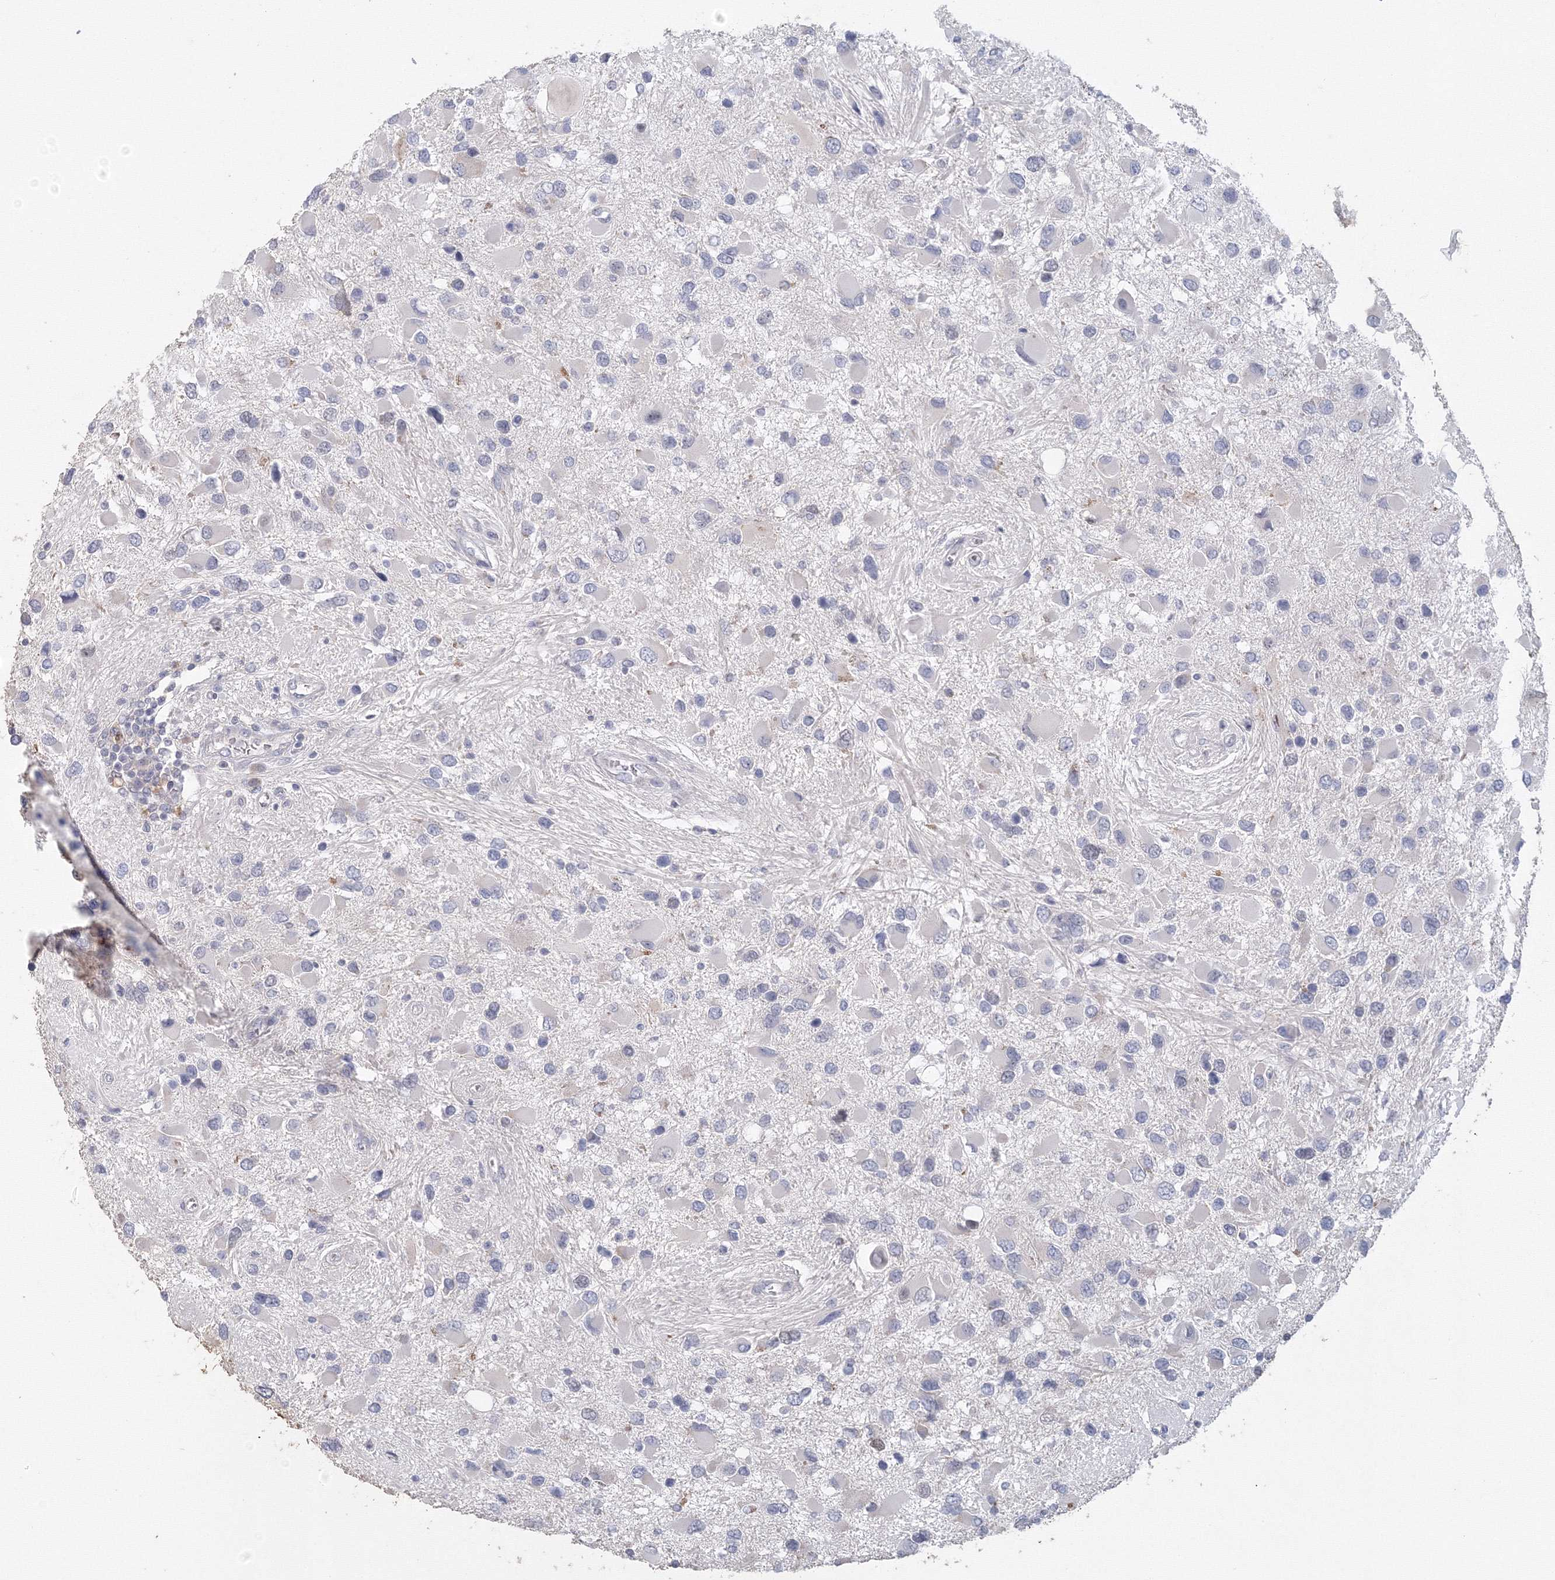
{"staining": {"intensity": "negative", "quantity": "none", "location": "none"}, "tissue": "glioma", "cell_type": "Tumor cells", "image_type": "cancer", "snomed": [{"axis": "morphology", "description": "Glioma, malignant, High grade"}, {"axis": "topography", "description": "Brain"}], "caption": "An immunohistochemistry micrograph of malignant glioma (high-grade) is shown. There is no staining in tumor cells of malignant glioma (high-grade).", "gene": "TACC2", "patient": {"sex": "male", "age": 53}}